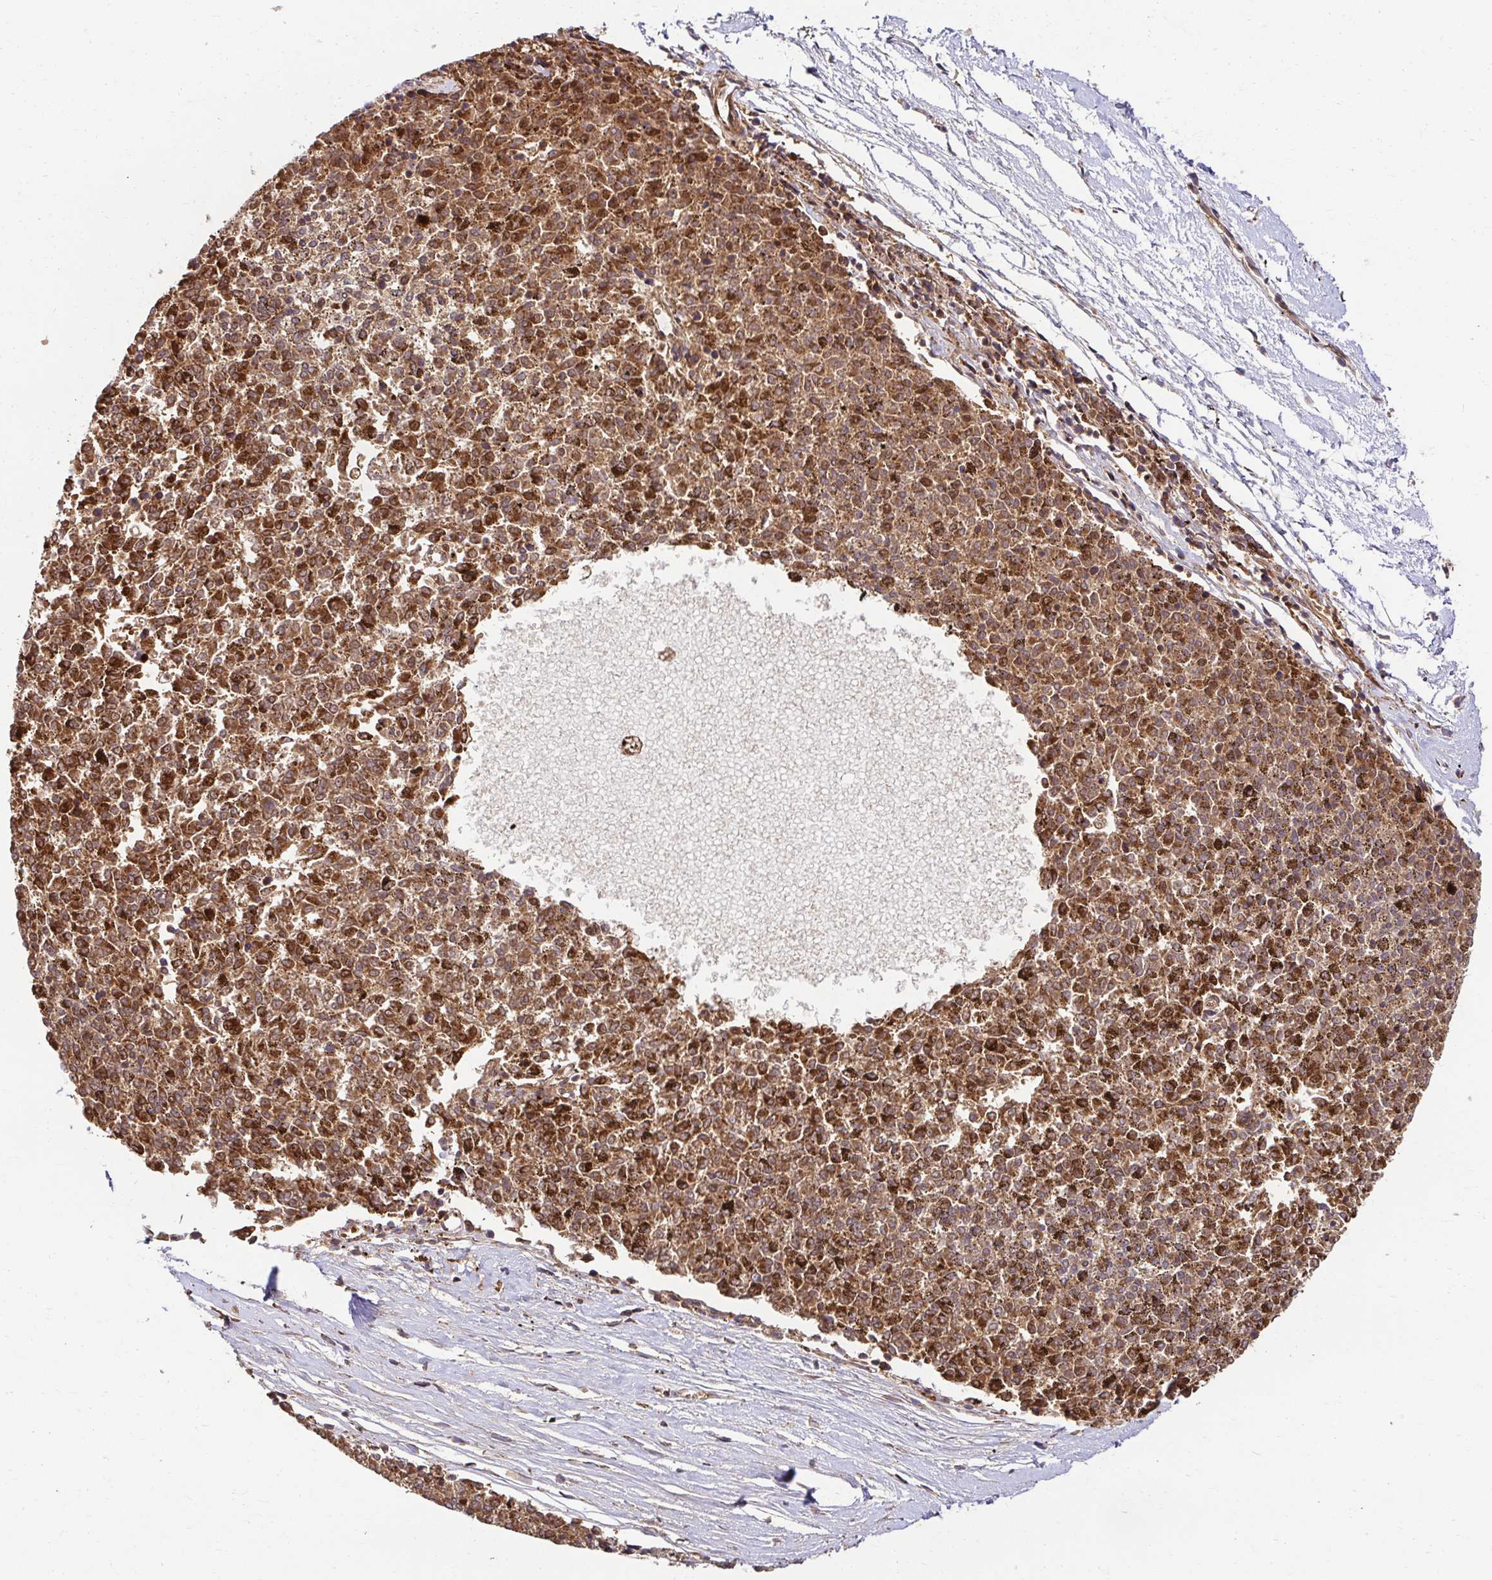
{"staining": {"intensity": "moderate", "quantity": ">75%", "location": "cytoplasmic/membranous"}, "tissue": "melanoma", "cell_type": "Tumor cells", "image_type": "cancer", "snomed": [{"axis": "morphology", "description": "Malignant melanoma, NOS"}, {"axis": "topography", "description": "Skin"}], "caption": "Protein expression analysis of malignant melanoma exhibits moderate cytoplasmic/membranous expression in about >75% of tumor cells. The staining was performed using DAB (3,3'-diaminobenzidine) to visualize the protein expression in brown, while the nuclei were stained in blue with hematoxylin (Magnification: 20x).", "gene": "PSMA4", "patient": {"sex": "female", "age": 72}}